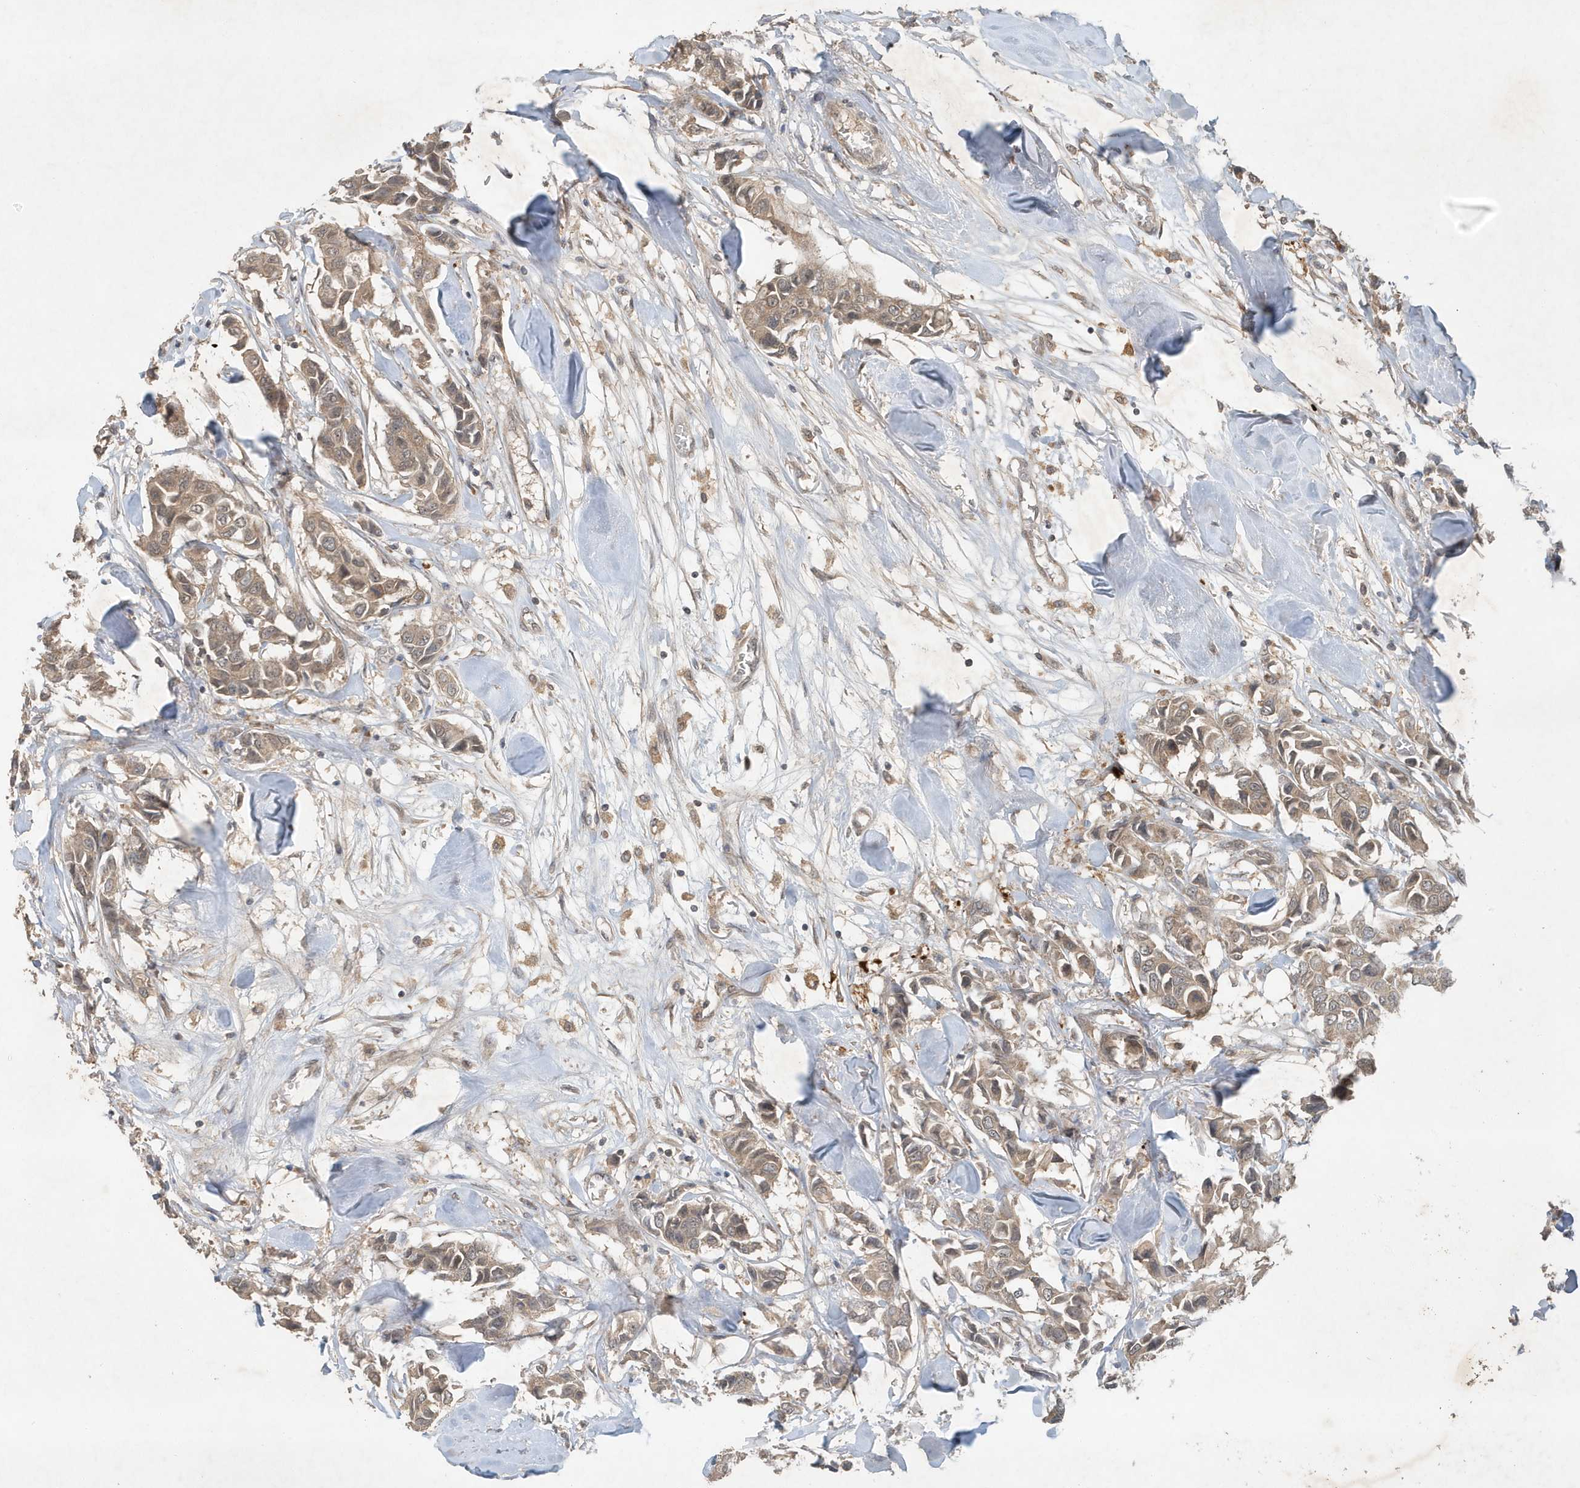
{"staining": {"intensity": "weak", "quantity": ">75%", "location": "cytoplasmic/membranous"}, "tissue": "breast cancer", "cell_type": "Tumor cells", "image_type": "cancer", "snomed": [{"axis": "morphology", "description": "Duct carcinoma"}, {"axis": "topography", "description": "Breast"}], "caption": "This image exhibits IHC staining of human breast cancer, with low weak cytoplasmic/membranous positivity in about >75% of tumor cells.", "gene": "ABCB9", "patient": {"sex": "female", "age": 80}}